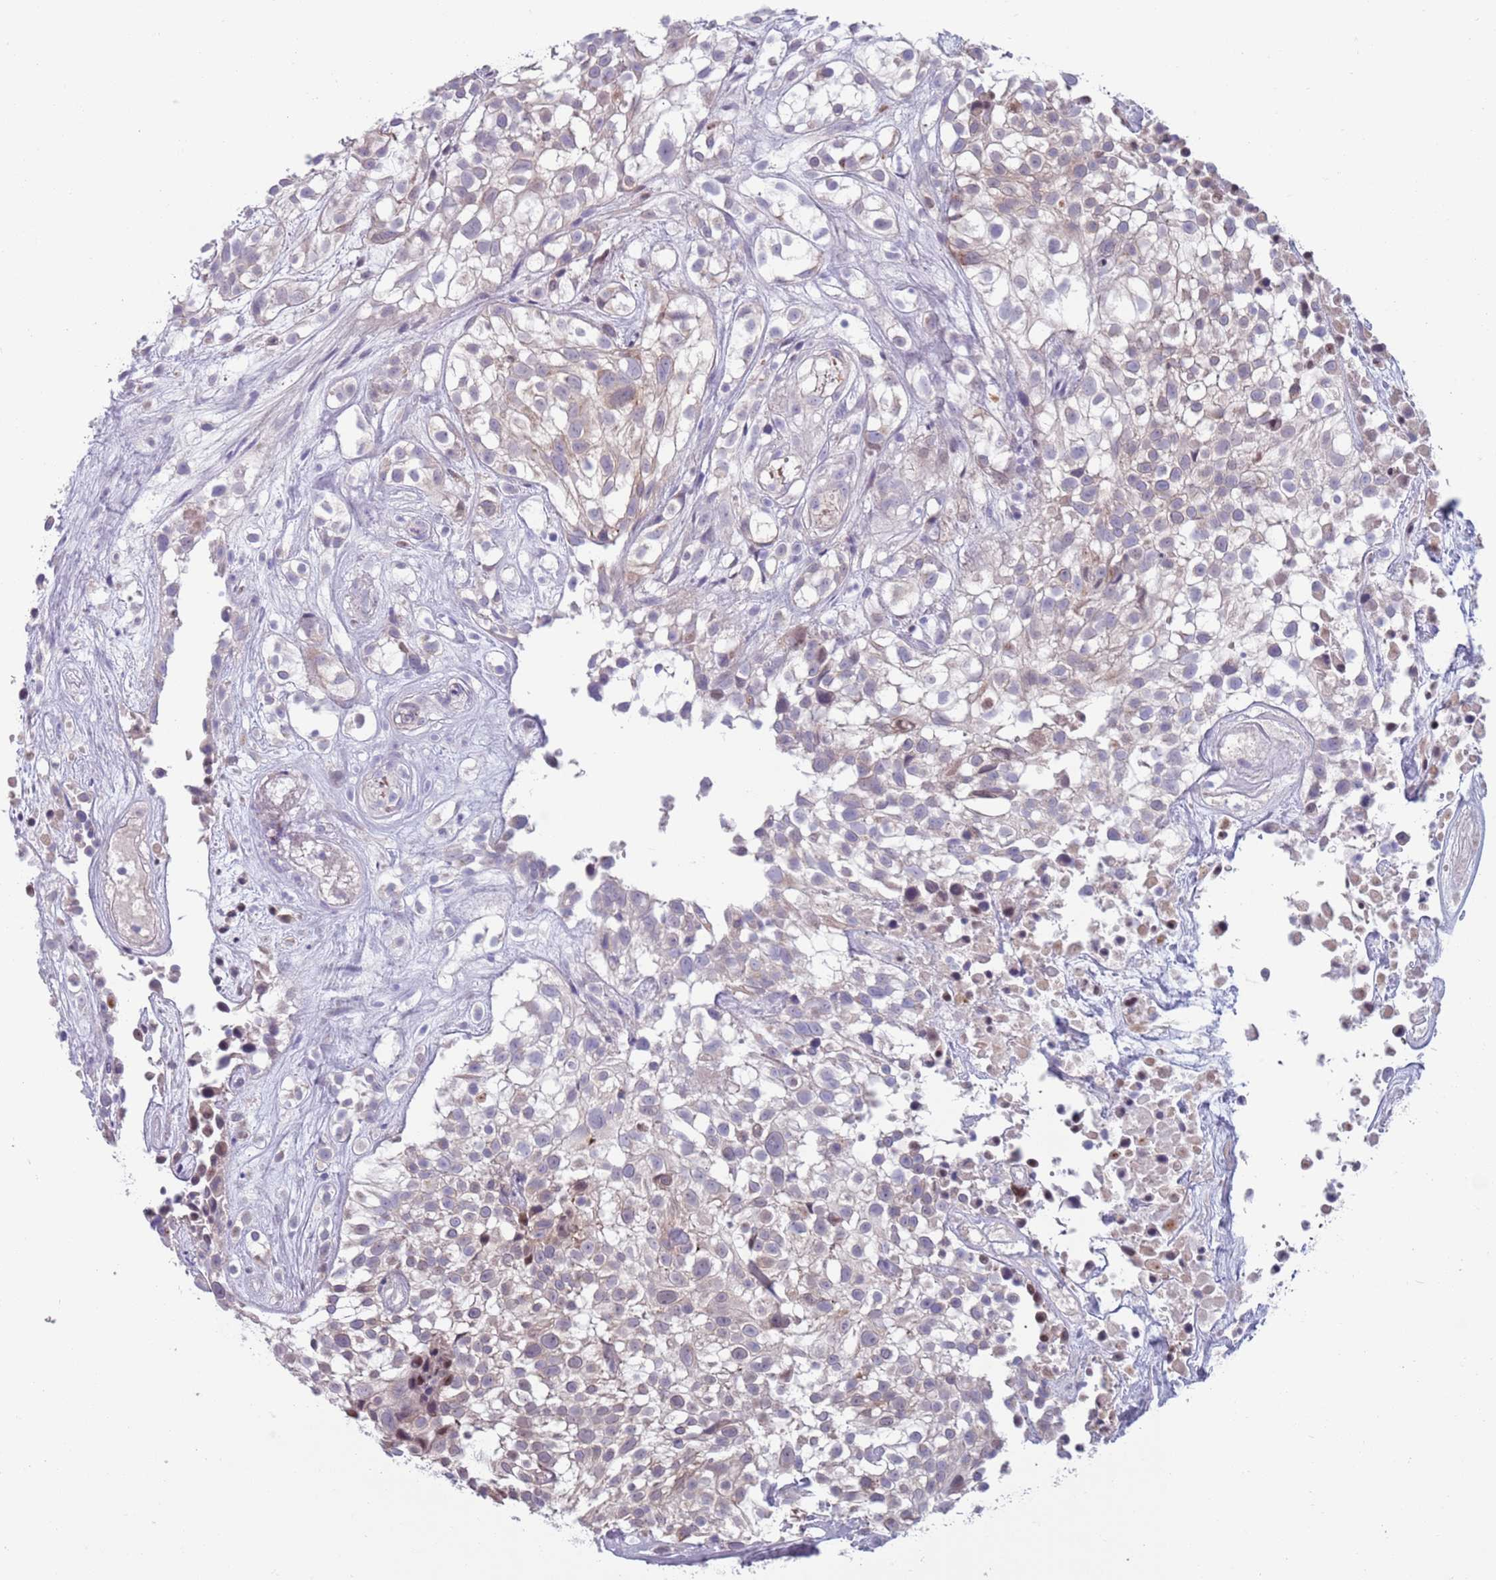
{"staining": {"intensity": "weak", "quantity": "<25%", "location": "cytoplasmic/membranous"}, "tissue": "urothelial cancer", "cell_type": "Tumor cells", "image_type": "cancer", "snomed": [{"axis": "morphology", "description": "Urothelial carcinoma, High grade"}, {"axis": "topography", "description": "Urinary bladder"}], "caption": "Immunohistochemistry (IHC) histopathology image of human high-grade urothelial carcinoma stained for a protein (brown), which displays no expression in tumor cells.", "gene": "CLNS1A", "patient": {"sex": "male", "age": 56}}